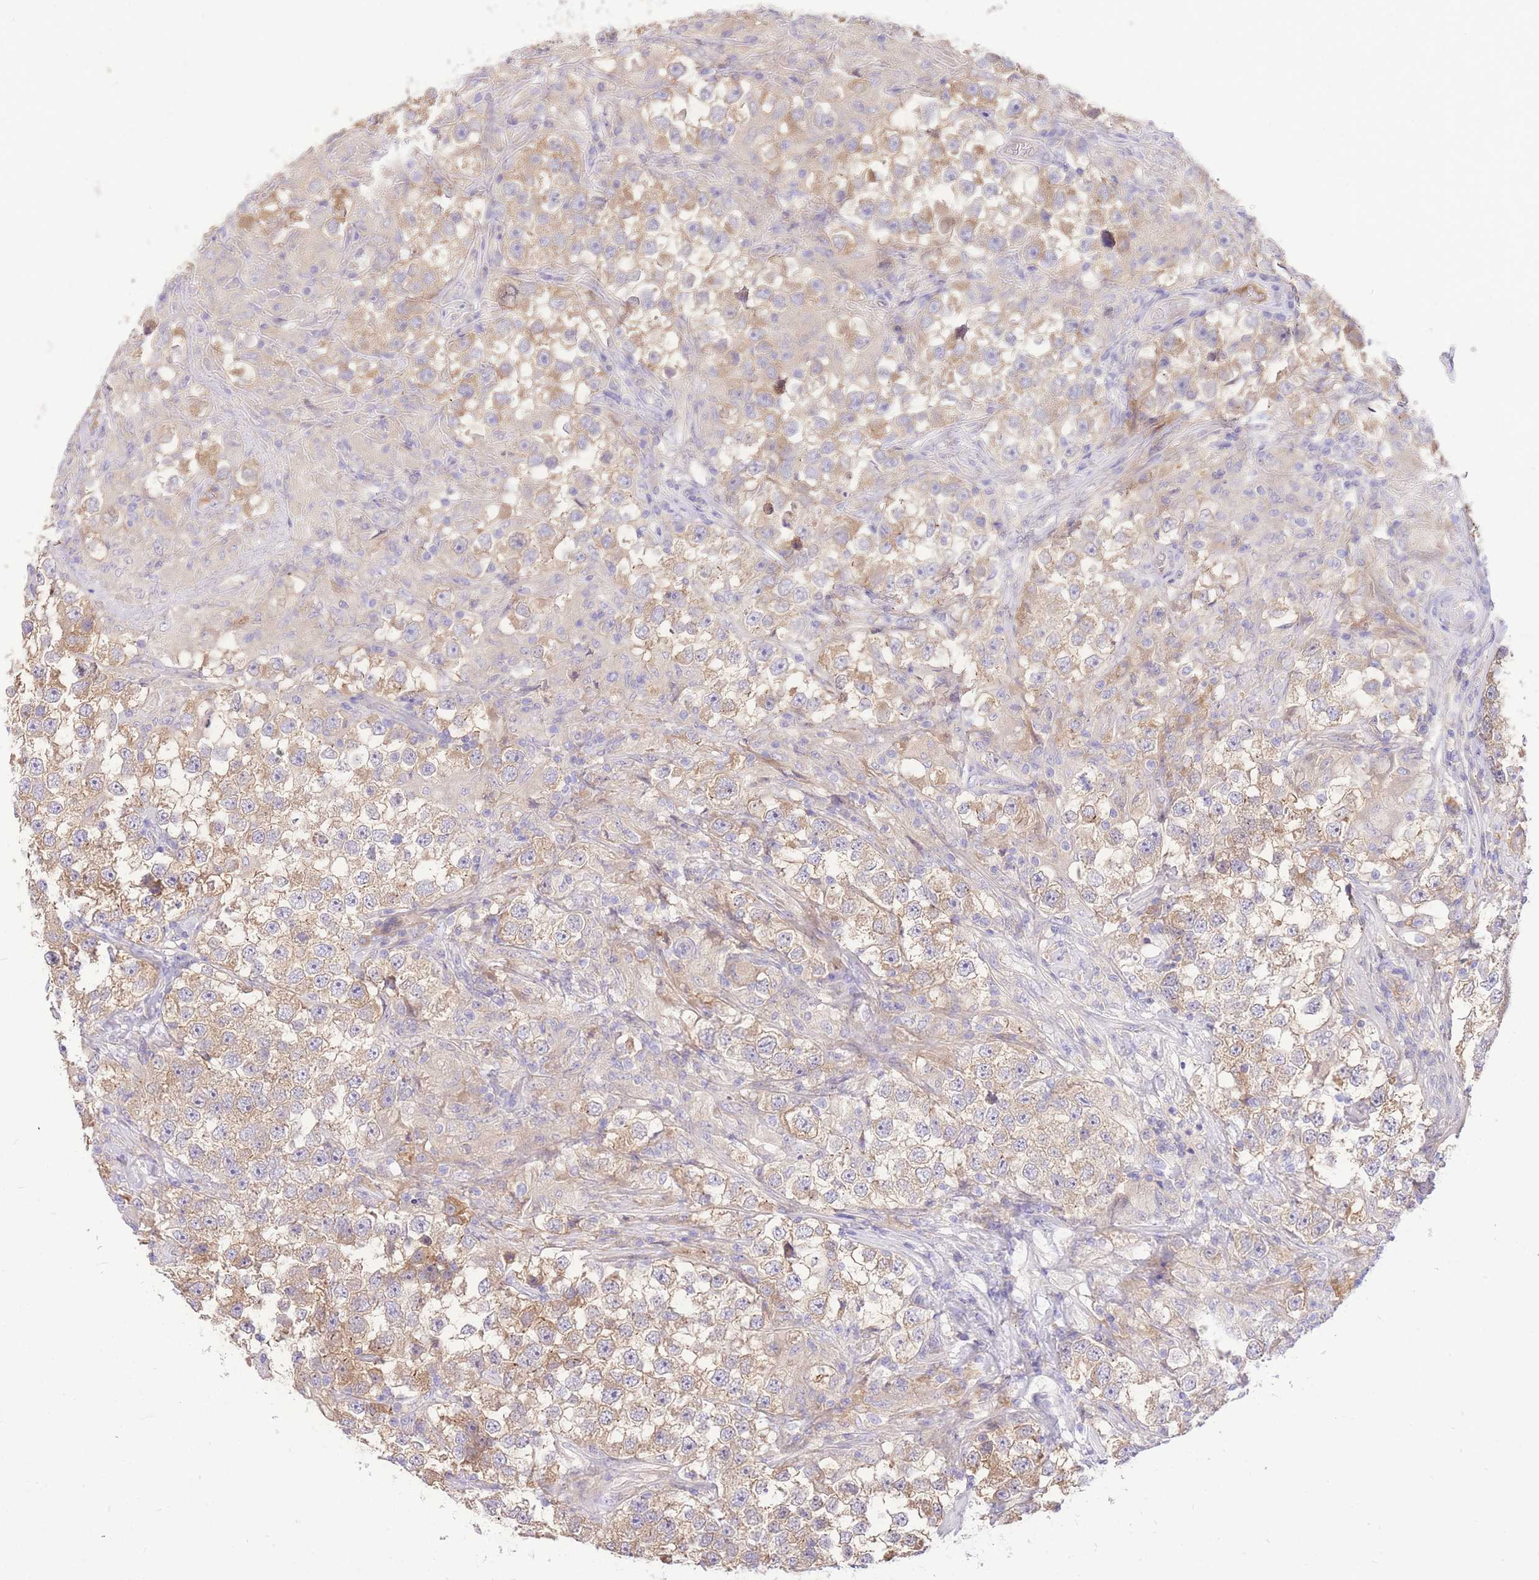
{"staining": {"intensity": "weak", "quantity": "25%-75%", "location": "cytoplasmic/membranous"}, "tissue": "testis cancer", "cell_type": "Tumor cells", "image_type": "cancer", "snomed": [{"axis": "morphology", "description": "Seminoma, NOS"}, {"axis": "topography", "description": "Testis"}], "caption": "Testis cancer (seminoma) stained with a brown dye exhibits weak cytoplasmic/membranous positive positivity in approximately 25%-75% of tumor cells.", "gene": "LIPH", "patient": {"sex": "male", "age": 46}}